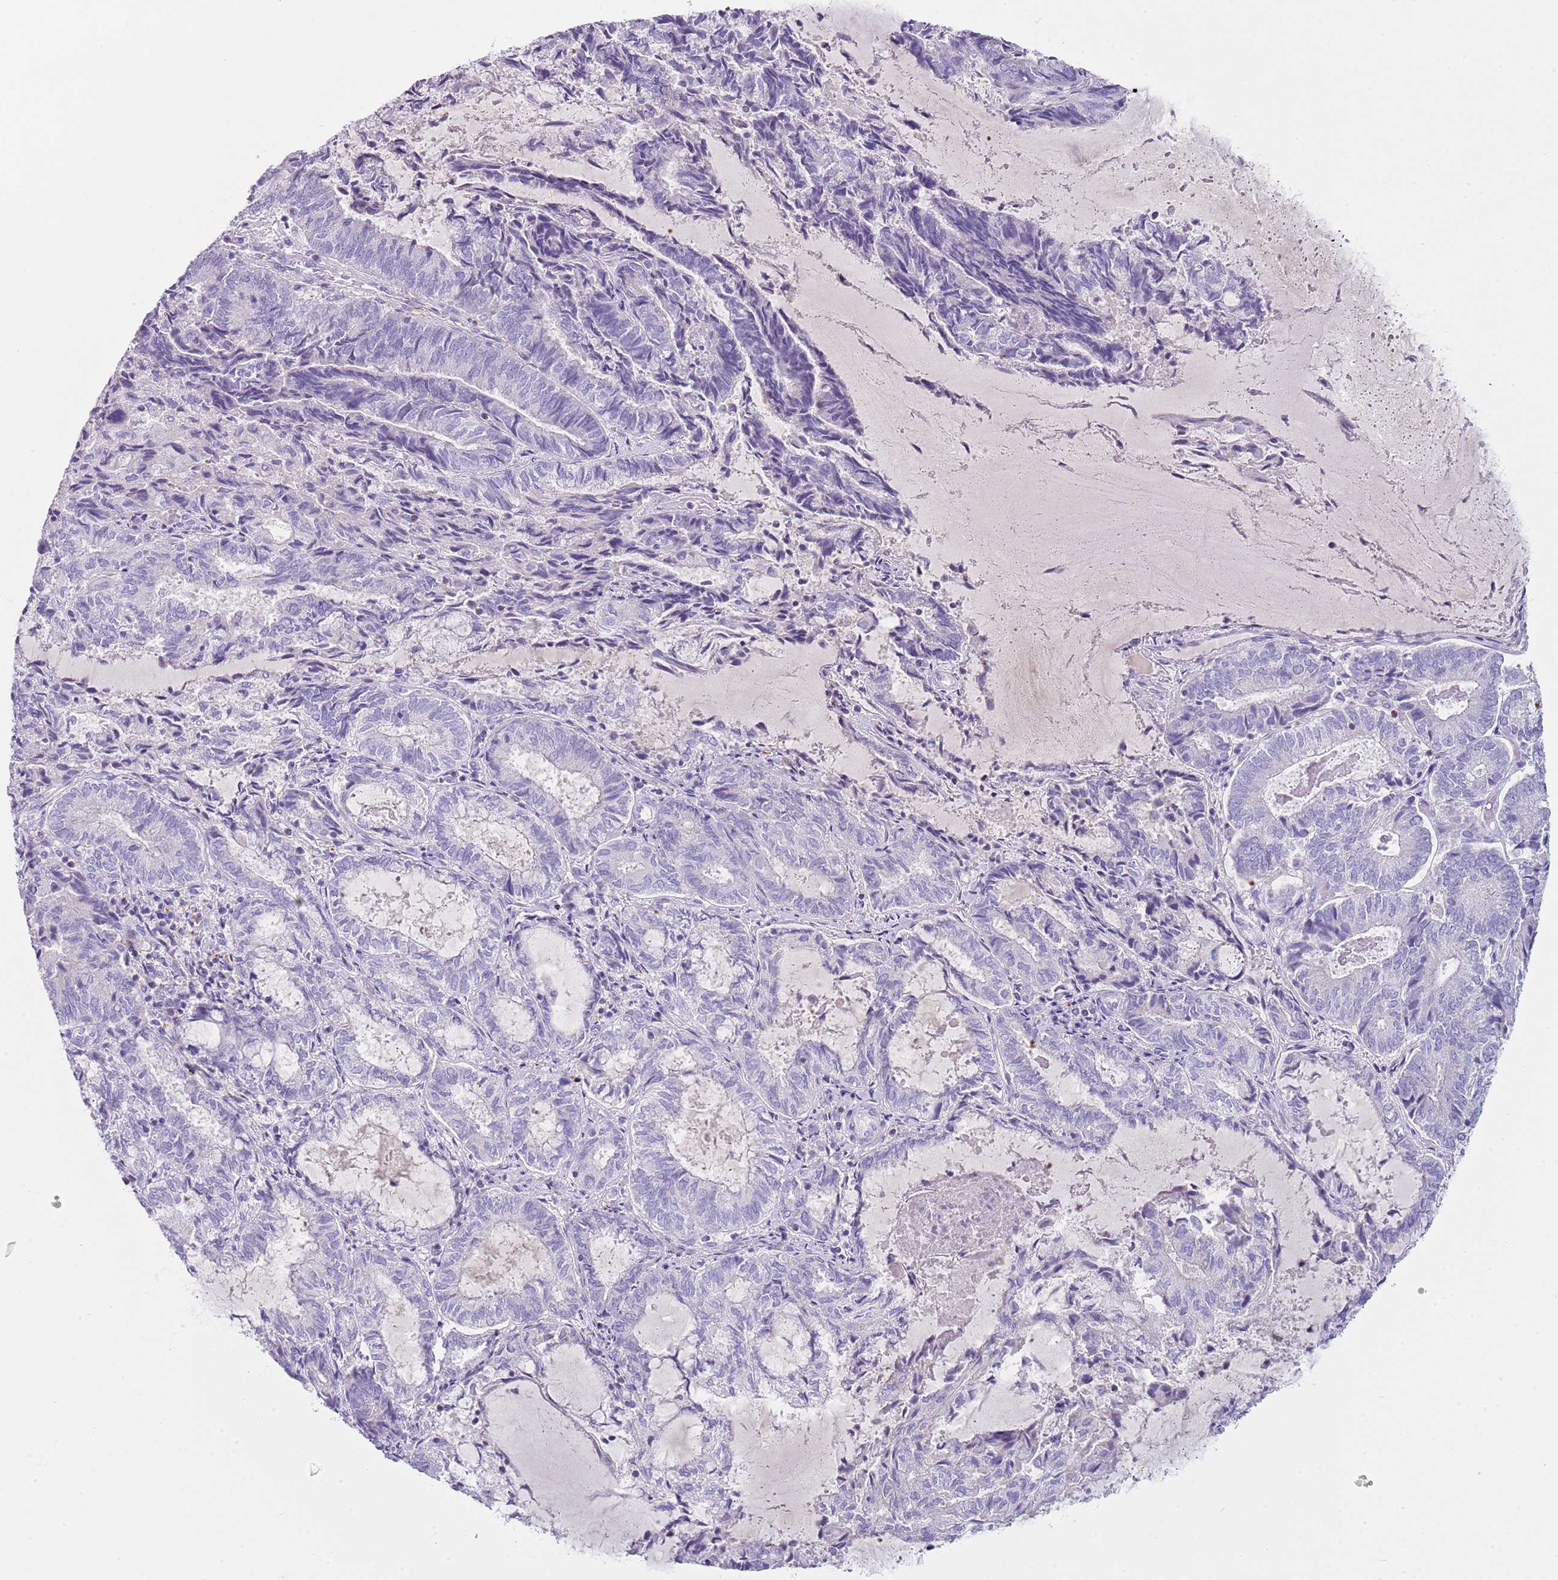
{"staining": {"intensity": "negative", "quantity": "none", "location": "none"}, "tissue": "endometrial cancer", "cell_type": "Tumor cells", "image_type": "cancer", "snomed": [{"axis": "morphology", "description": "Adenocarcinoma, NOS"}, {"axis": "topography", "description": "Endometrium"}], "caption": "Immunohistochemistry histopathology image of neoplastic tissue: human adenocarcinoma (endometrial) stained with DAB exhibits no significant protein staining in tumor cells.", "gene": "NBPF20", "patient": {"sex": "female", "age": 80}}